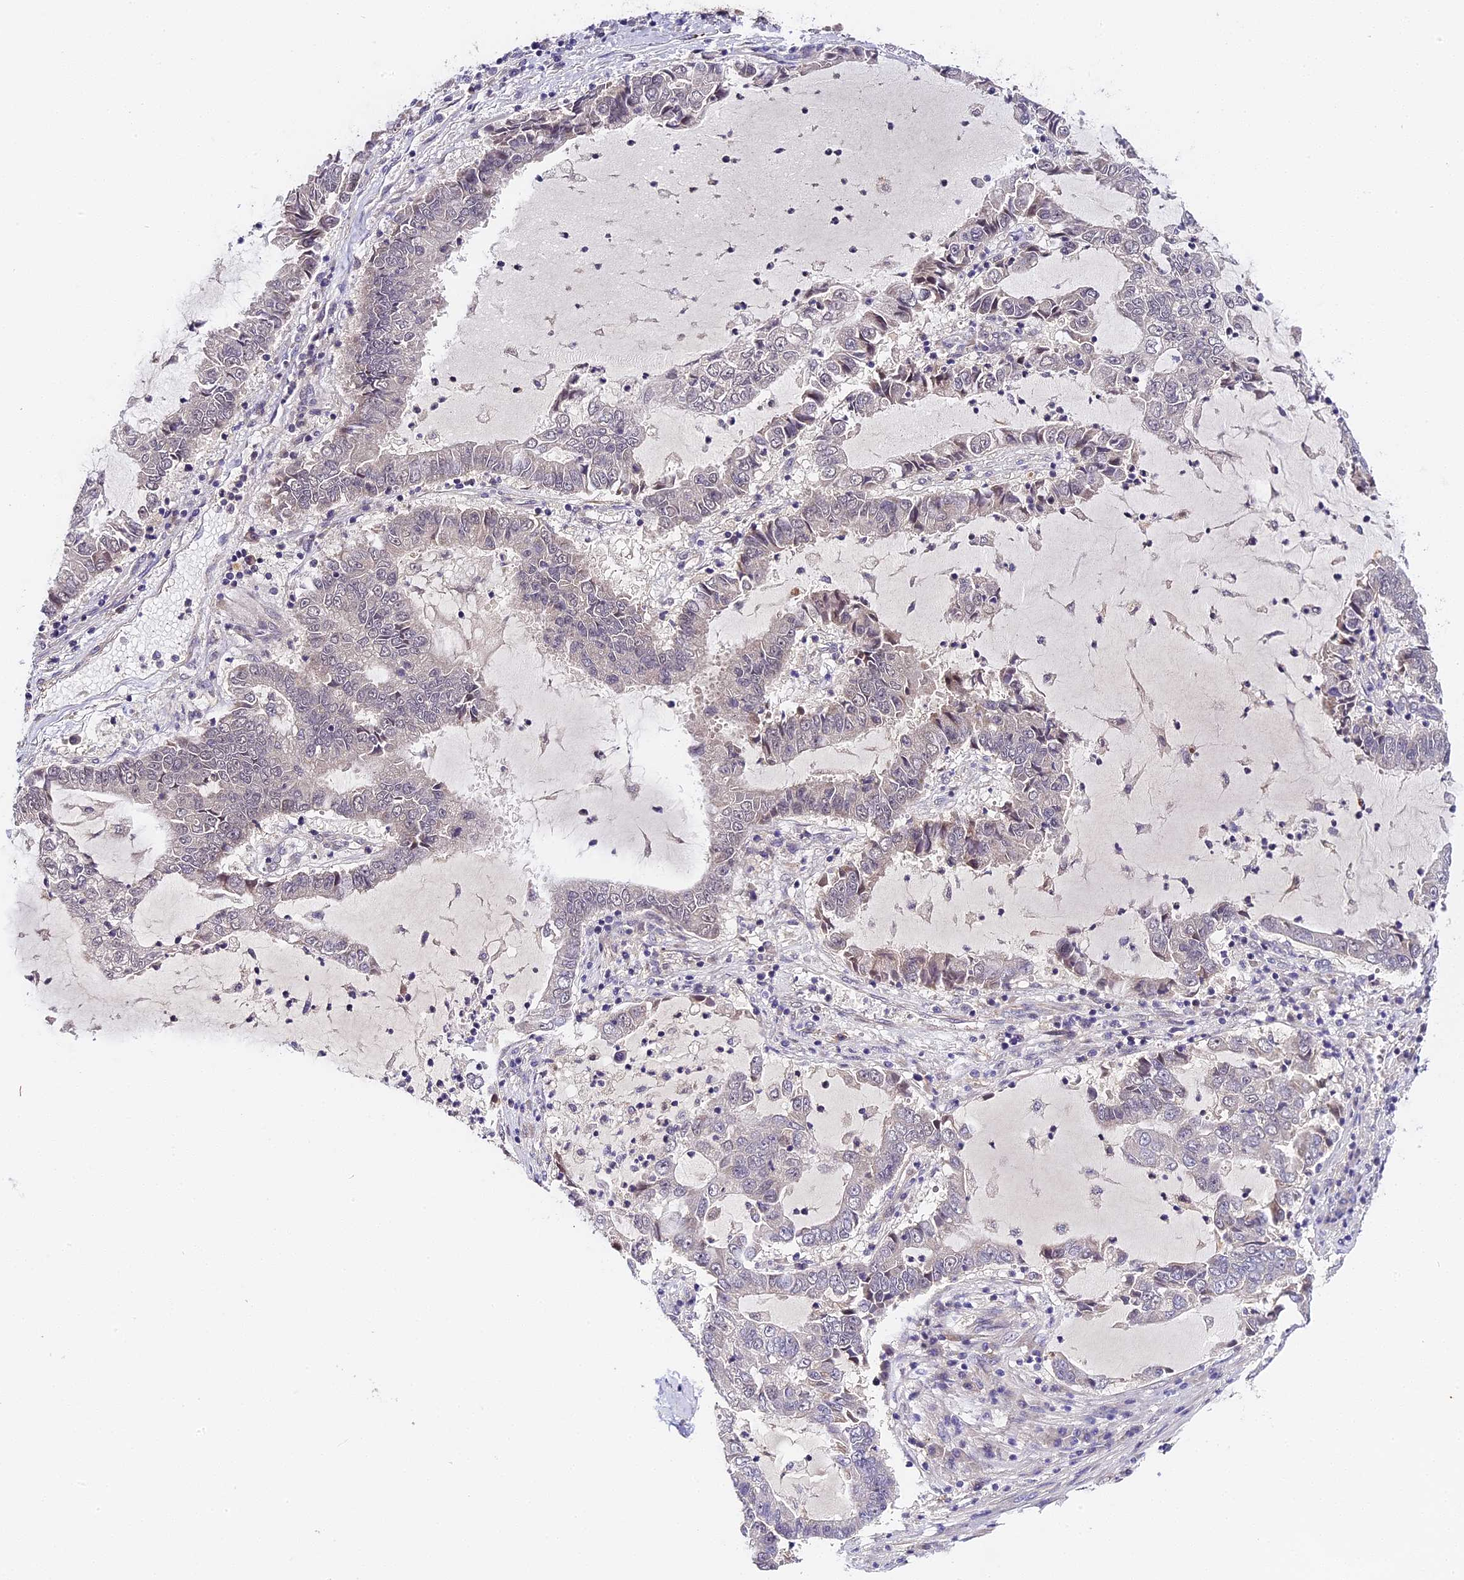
{"staining": {"intensity": "negative", "quantity": "none", "location": "none"}, "tissue": "lung cancer", "cell_type": "Tumor cells", "image_type": "cancer", "snomed": [{"axis": "morphology", "description": "Adenocarcinoma, NOS"}, {"axis": "topography", "description": "Lung"}], "caption": "Human lung cancer stained for a protein using immunohistochemistry (IHC) demonstrates no staining in tumor cells.", "gene": "IMPACT", "patient": {"sex": "female", "age": 51}}